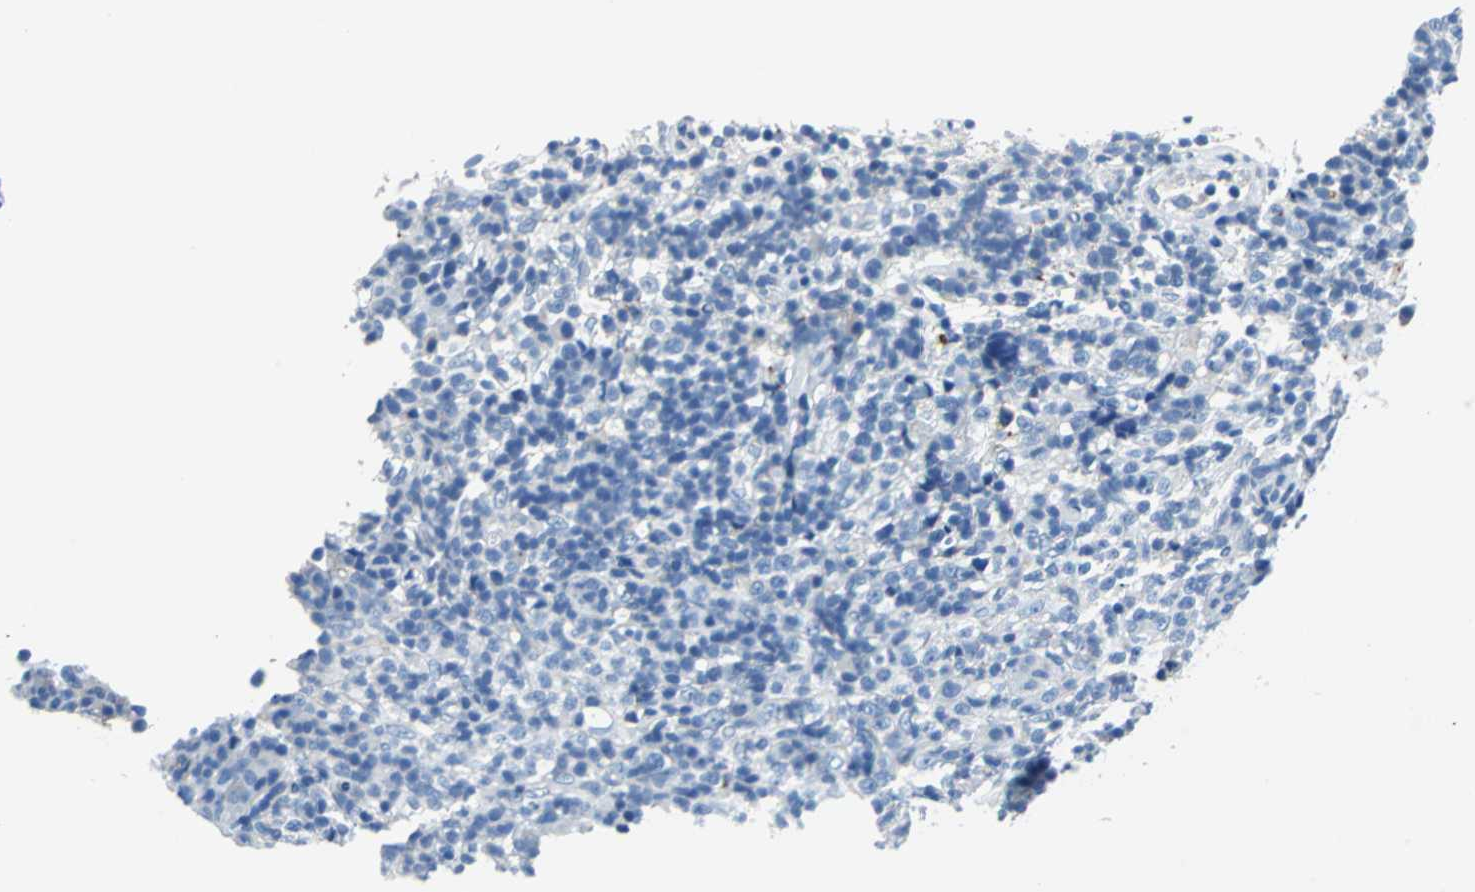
{"staining": {"intensity": "negative", "quantity": "none", "location": "none"}, "tissue": "lymphoma", "cell_type": "Tumor cells", "image_type": "cancer", "snomed": [{"axis": "morphology", "description": "Malignant lymphoma, non-Hodgkin's type, High grade"}, {"axis": "topography", "description": "Lymph node"}], "caption": "Immunohistochemistry (IHC) photomicrograph of human lymphoma stained for a protein (brown), which shows no expression in tumor cells. (Stains: DAB (3,3'-diaminobenzidine) immunohistochemistry (IHC) with hematoxylin counter stain, Microscopy: brightfield microscopy at high magnification).", "gene": "ALB", "patient": {"sex": "female", "age": 76}}